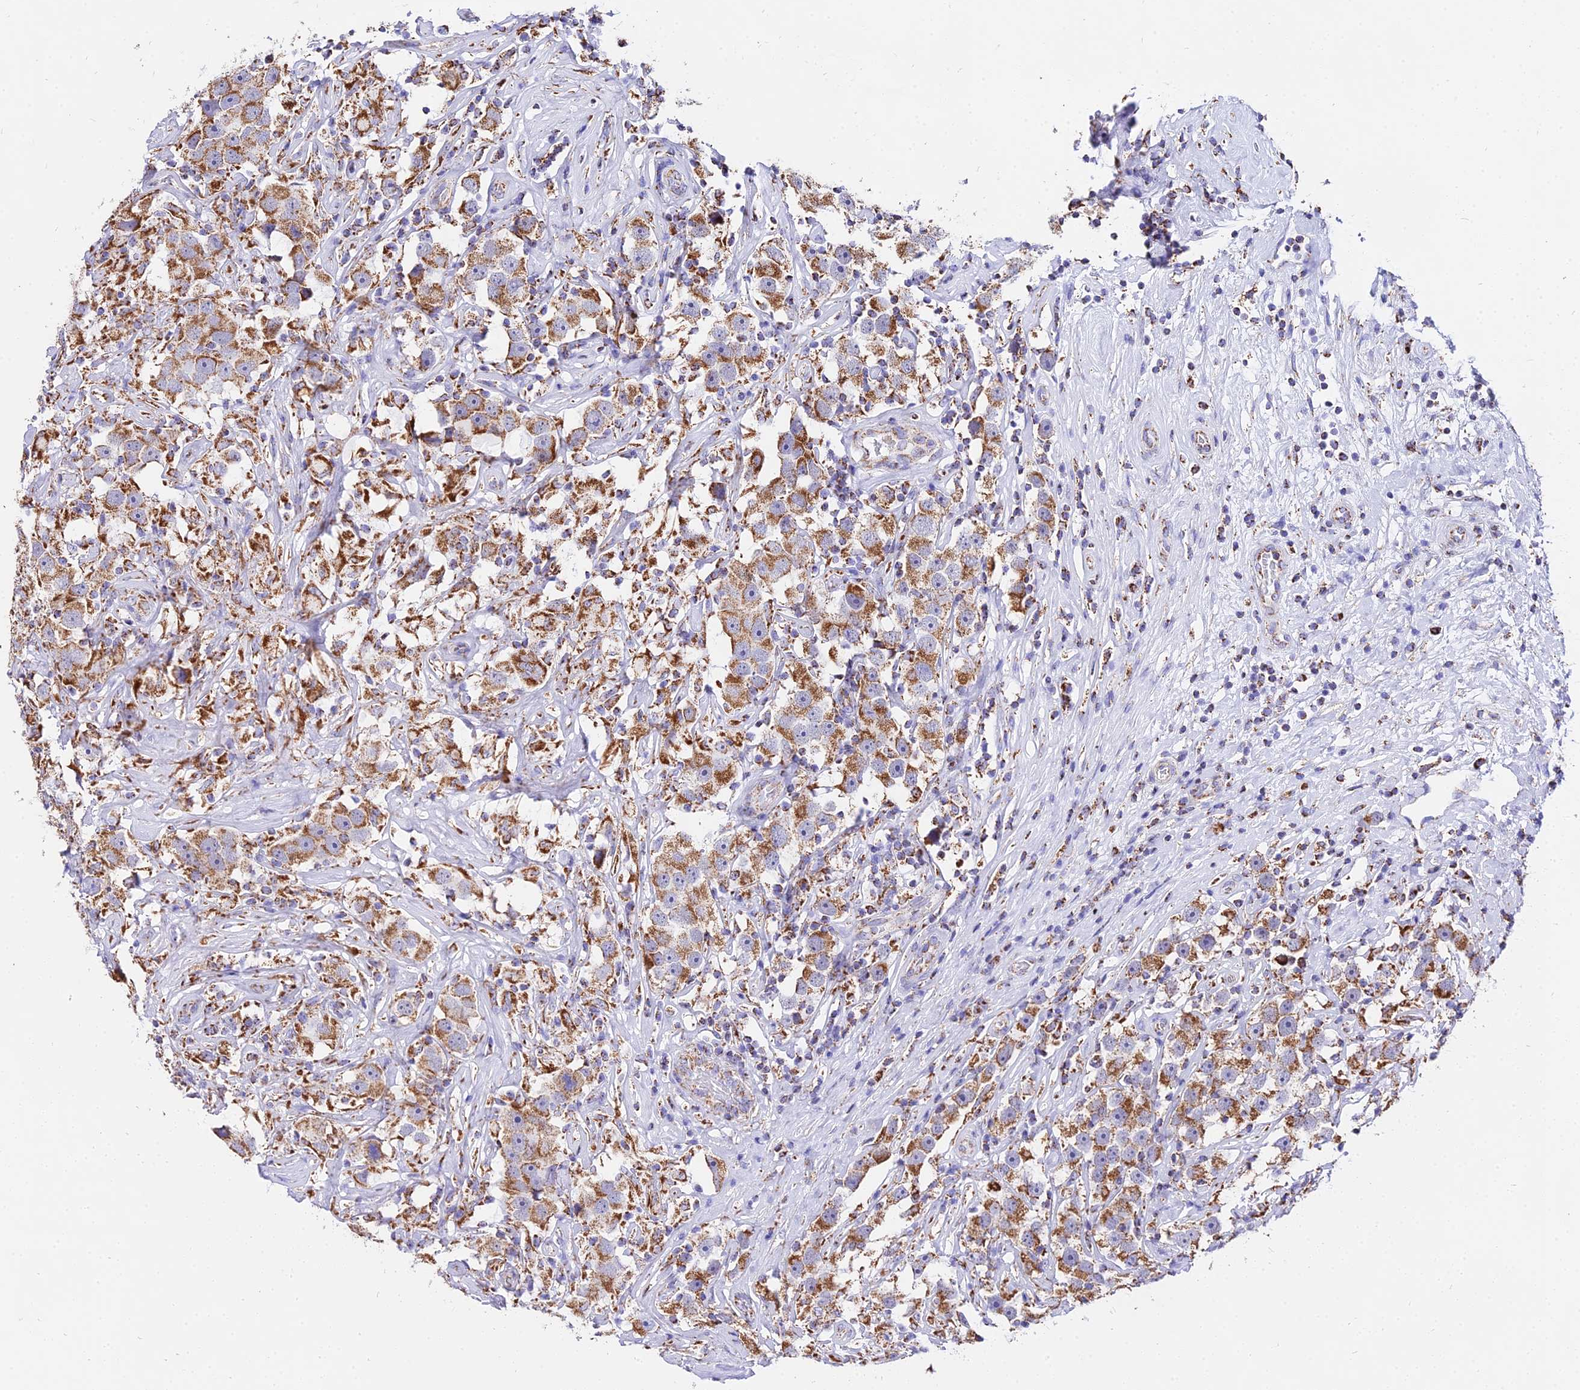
{"staining": {"intensity": "moderate", "quantity": ">75%", "location": "cytoplasmic/membranous"}, "tissue": "testis cancer", "cell_type": "Tumor cells", "image_type": "cancer", "snomed": [{"axis": "morphology", "description": "Seminoma, NOS"}, {"axis": "topography", "description": "Testis"}], "caption": "High-magnification brightfield microscopy of testis cancer (seminoma) stained with DAB (brown) and counterstained with hematoxylin (blue). tumor cells exhibit moderate cytoplasmic/membranous positivity is present in approximately>75% of cells.", "gene": "ATP5PD", "patient": {"sex": "male", "age": 49}}